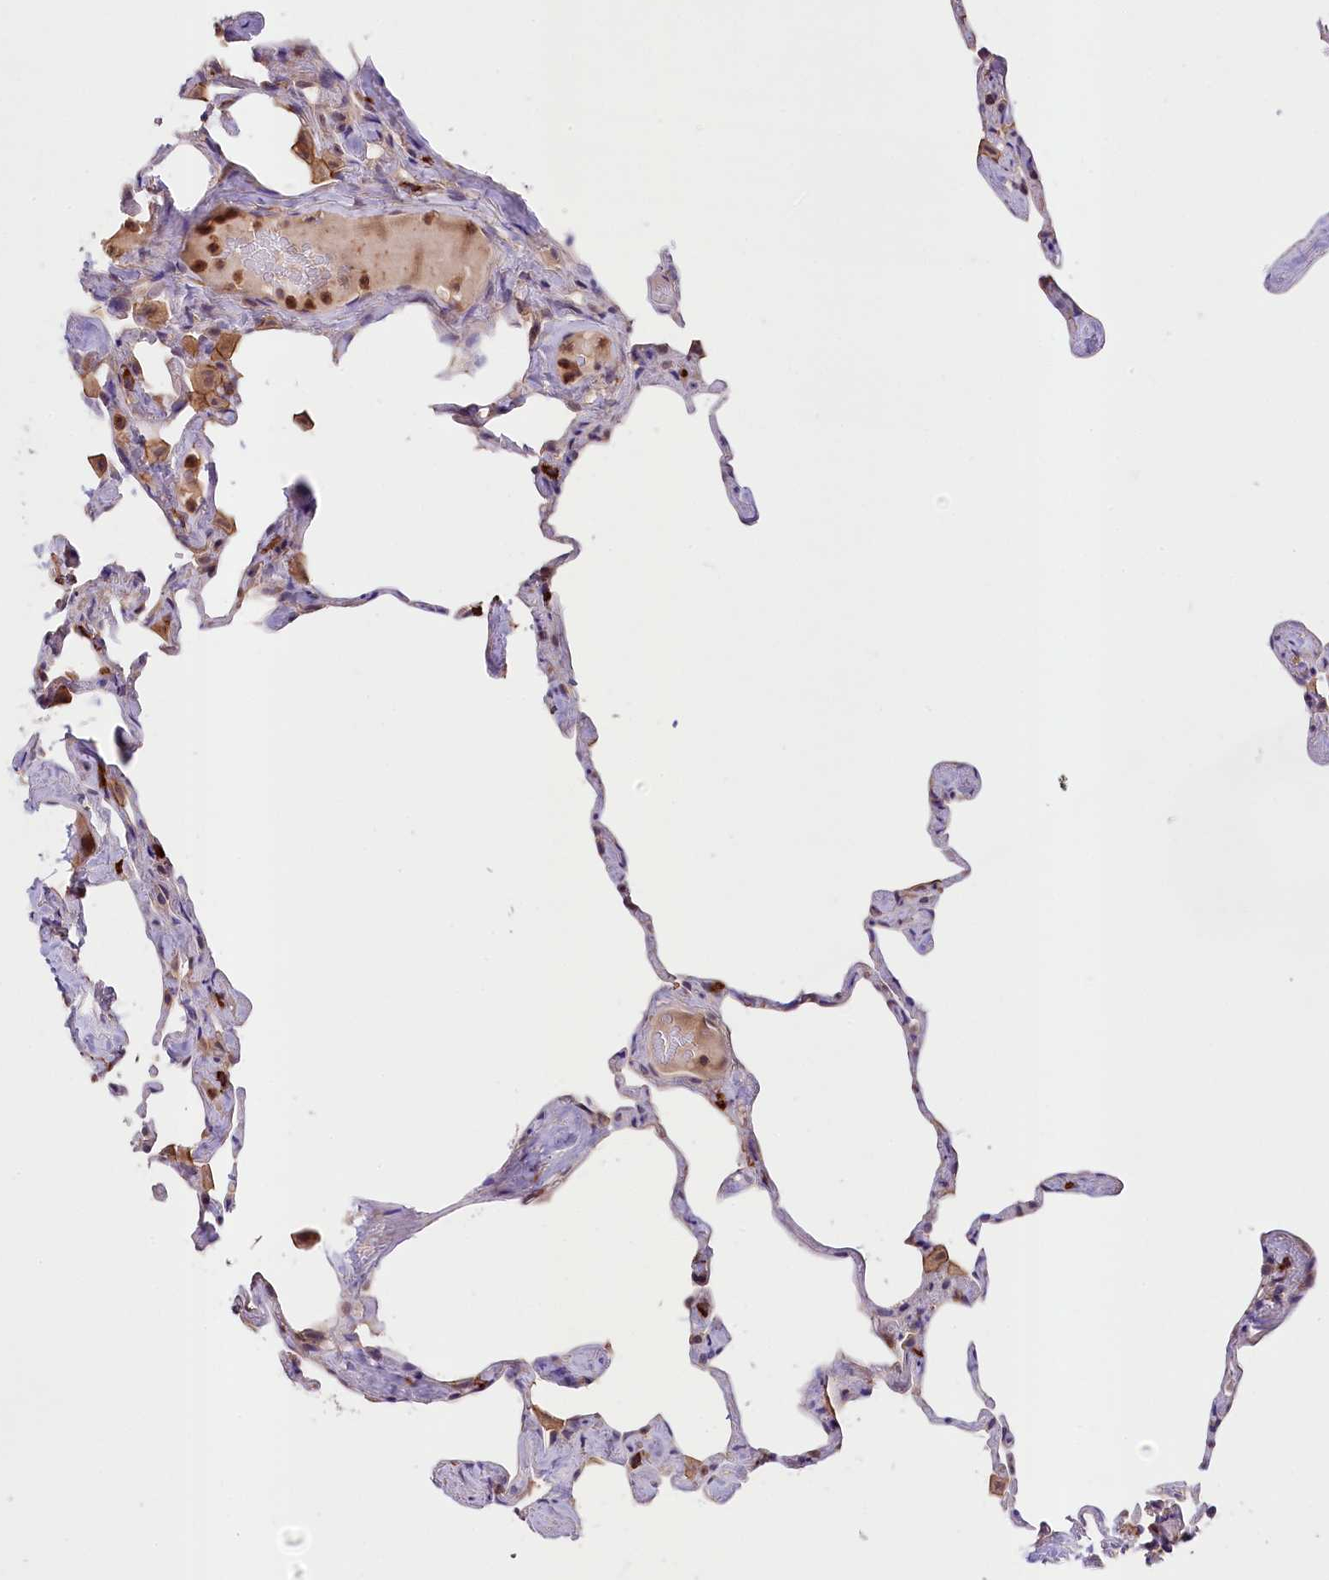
{"staining": {"intensity": "weak", "quantity": "25%-75%", "location": "cytoplasmic/membranous"}, "tissue": "lung", "cell_type": "Alveolar cells", "image_type": "normal", "snomed": [{"axis": "morphology", "description": "Normal tissue, NOS"}, {"axis": "topography", "description": "Lung"}], "caption": "Immunohistochemical staining of unremarkable lung exhibits 25%-75% levels of weak cytoplasmic/membranous protein positivity in about 25%-75% of alveolar cells.", "gene": "SKIDA1", "patient": {"sex": "male", "age": 65}}